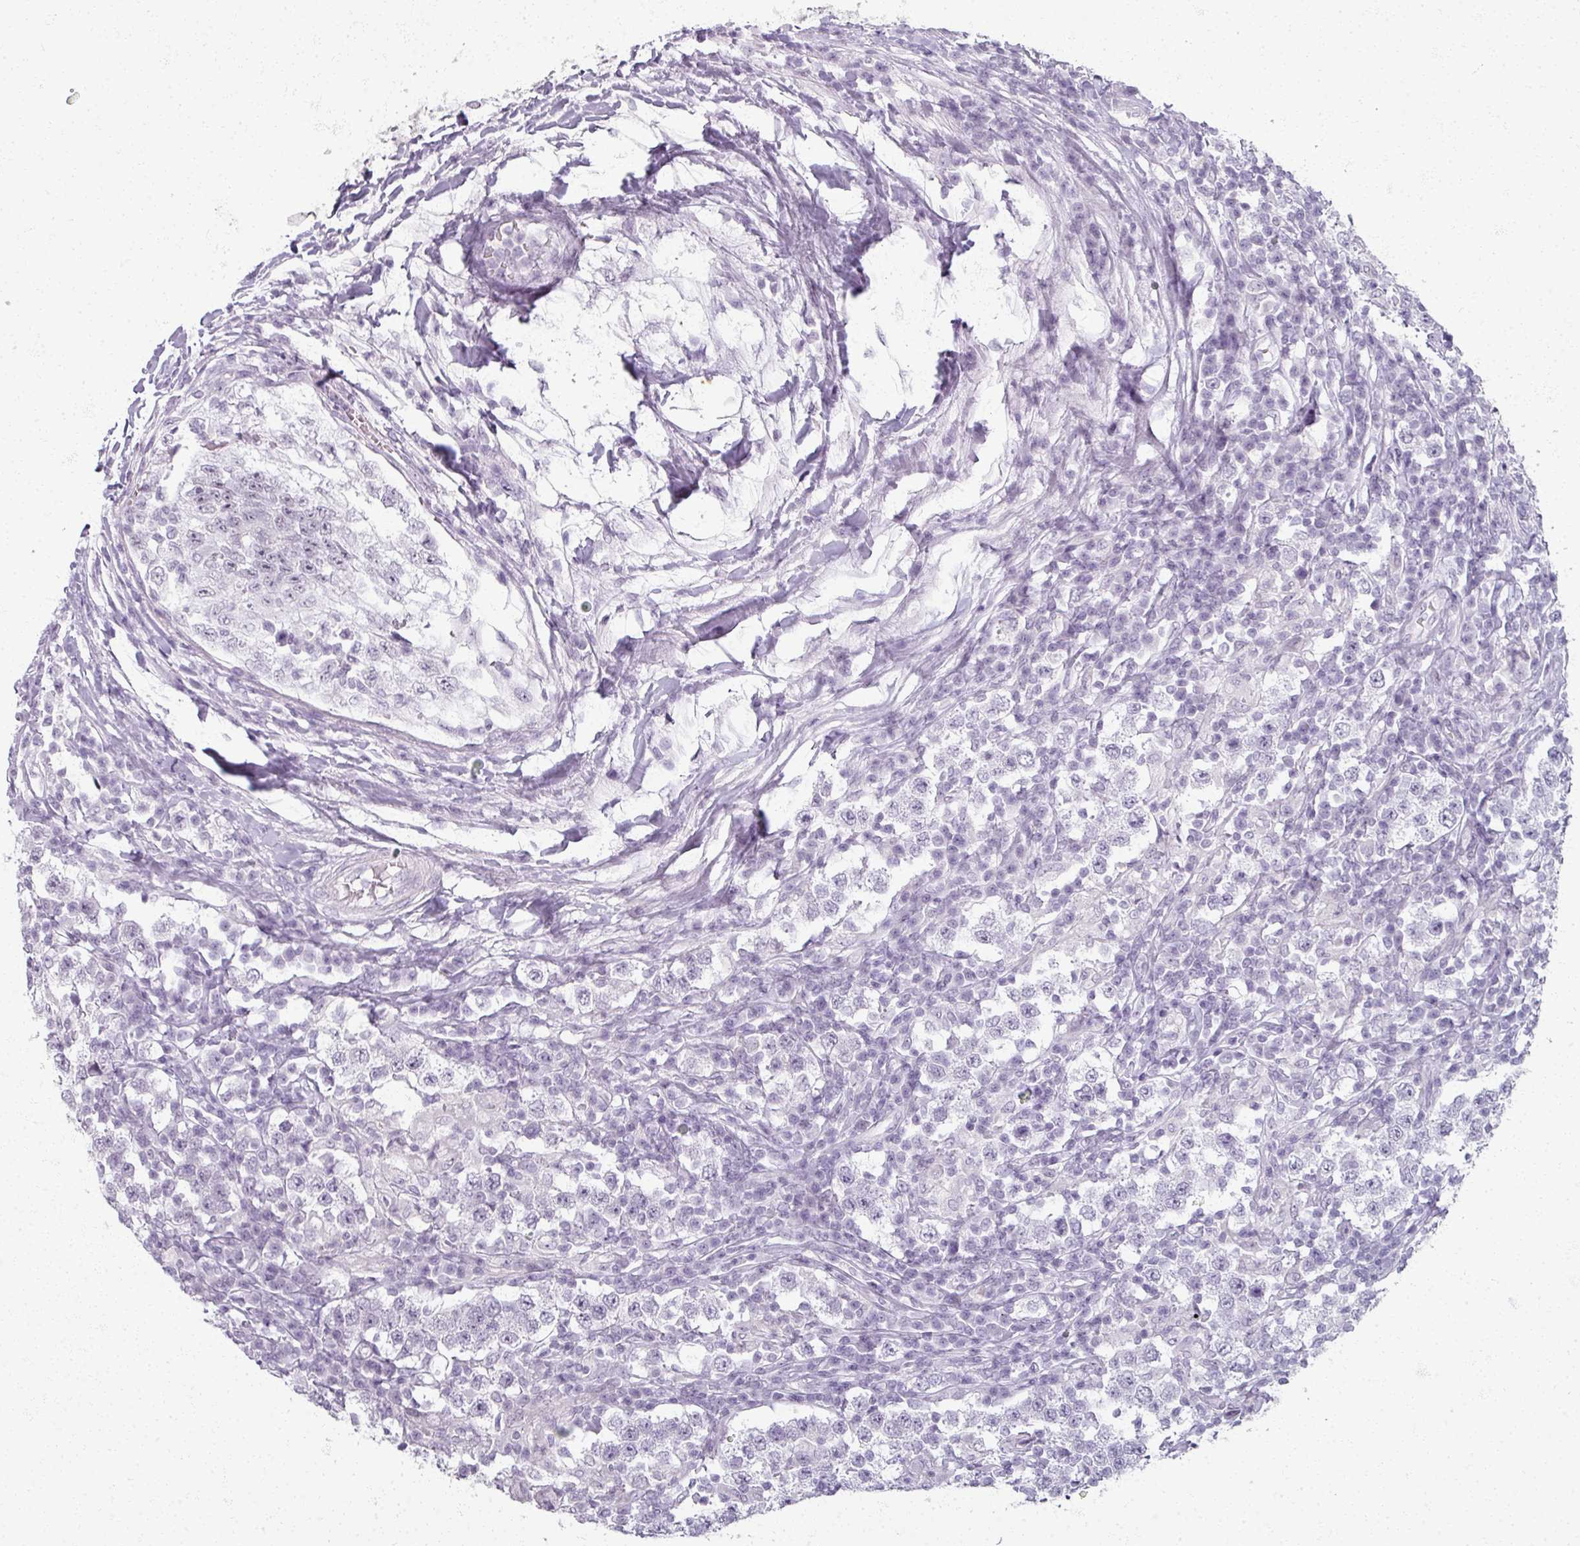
{"staining": {"intensity": "negative", "quantity": "none", "location": "none"}, "tissue": "testis cancer", "cell_type": "Tumor cells", "image_type": "cancer", "snomed": [{"axis": "morphology", "description": "Seminoma, NOS"}, {"axis": "morphology", "description": "Carcinoma, Embryonal, NOS"}, {"axis": "topography", "description": "Testis"}], "caption": "A high-resolution micrograph shows IHC staining of embryonal carcinoma (testis), which shows no significant expression in tumor cells.", "gene": "RFPL2", "patient": {"sex": "male", "age": 41}}